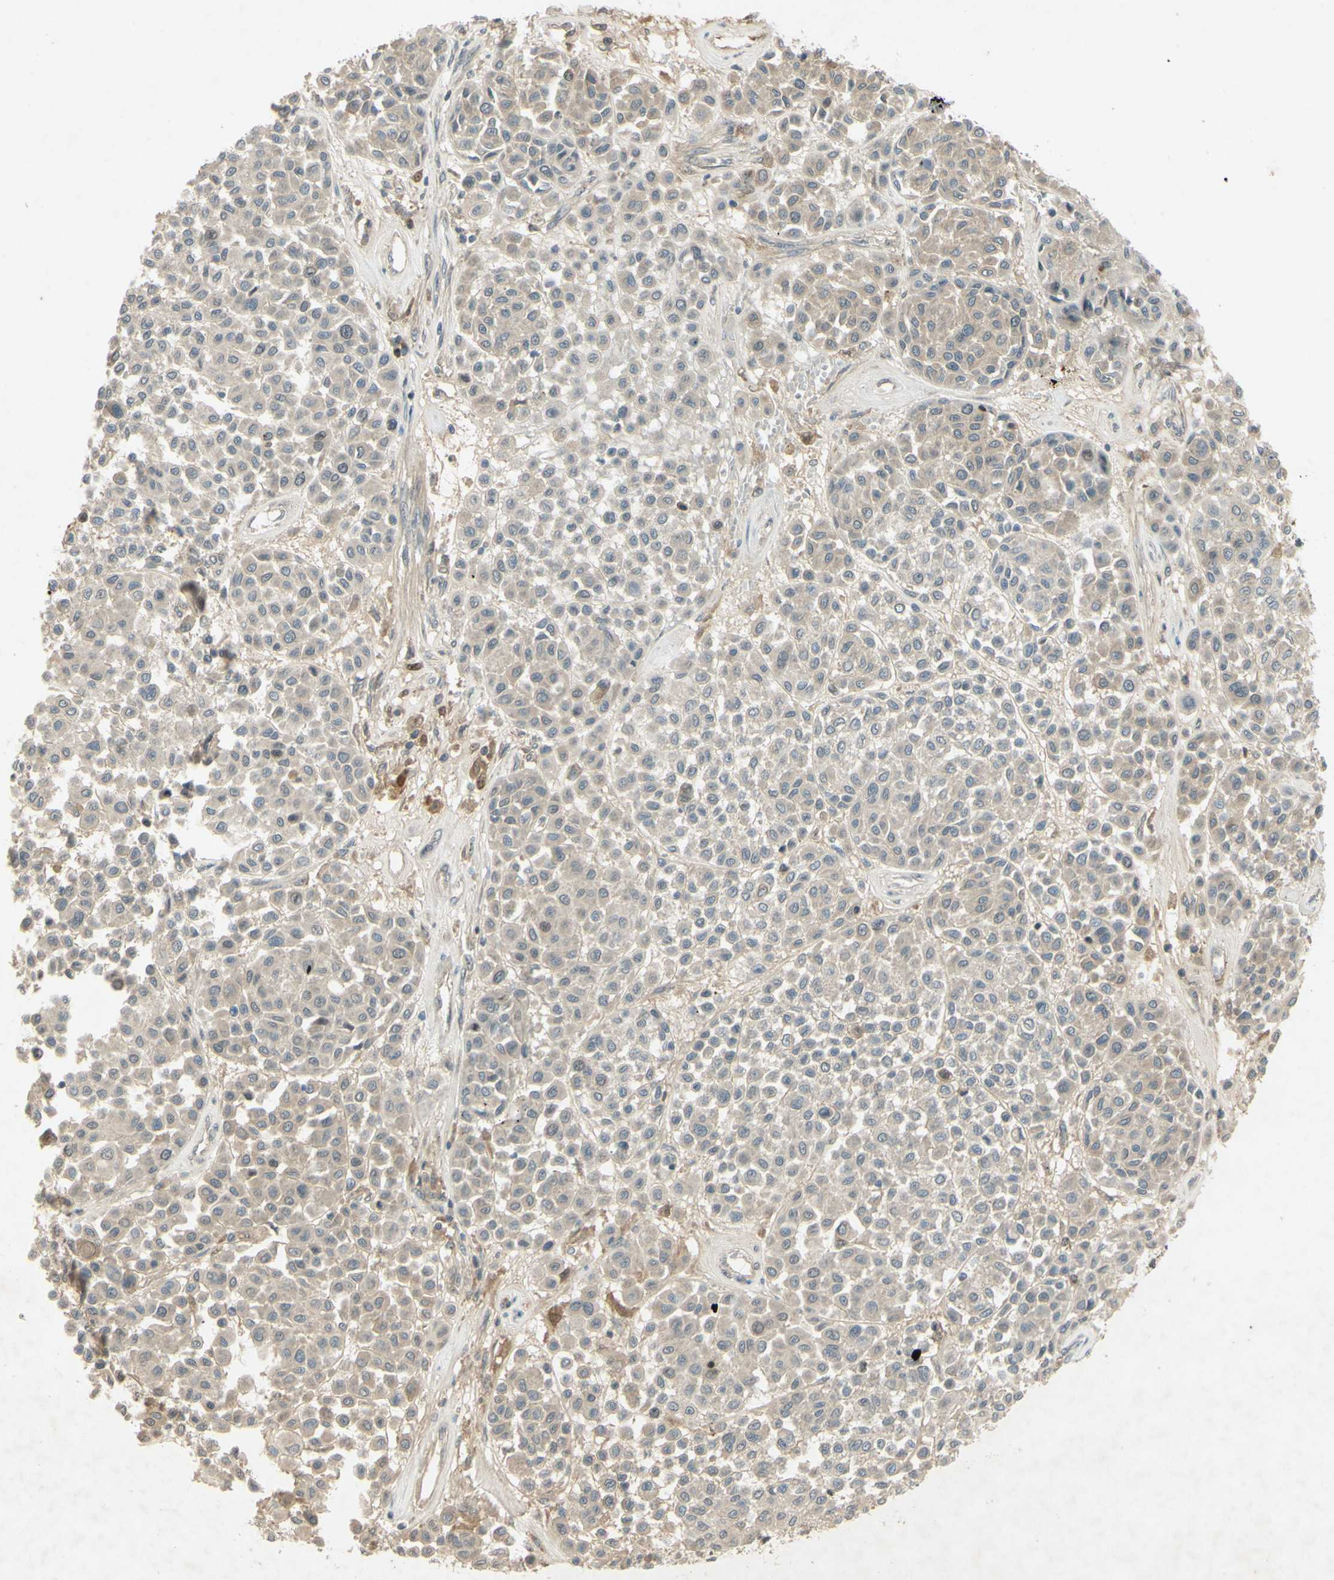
{"staining": {"intensity": "negative", "quantity": "none", "location": "none"}, "tissue": "melanoma", "cell_type": "Tumor cells", "image_type": "cancer", "snomed": [{"axis": "morphology", "description": "Malignant melanoma, Metastatic site"}, {"axis": "topography", "description": "Soft tissue"}], "caption": "High power microscopy photomicrograph of an immunohistochemistry image of malignant melanoma (metastatic site), revealing no significant positivity in tumor cells.", "gene": "RAD18", "patient": {"sex": "male", "age": 41}}